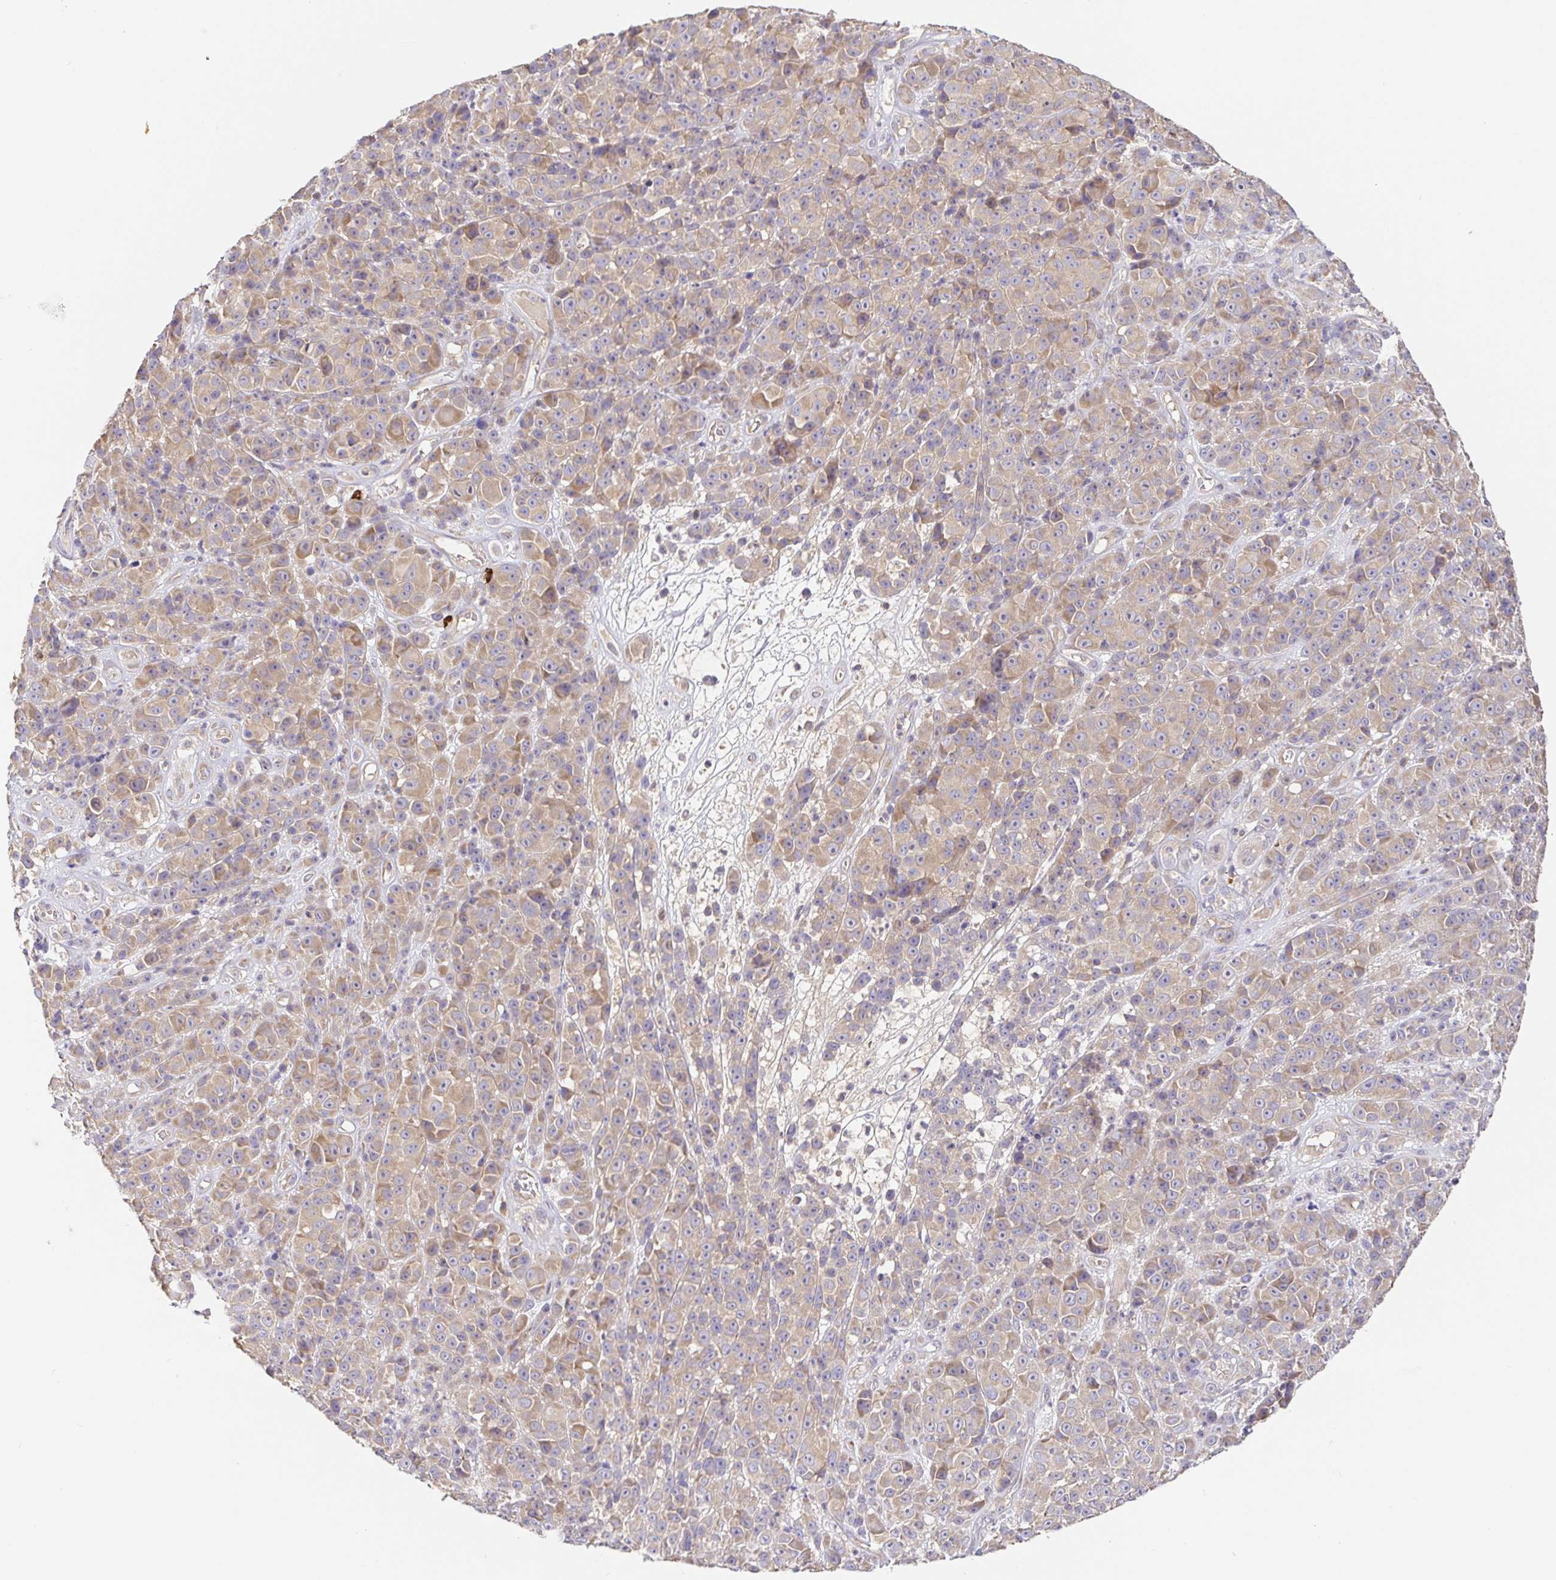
{"staining": {"intensity": "weak", "quantity": "<25%", "location": "cytoplasmic/membranous"}, "tissue": "melanoma", "cell_type": "Tumor cells", "image_type": "cancer", "snomed": [{"axis": "morphology", "description": "Malignant melanoma, NOS"}, {"axis": "topography", "description": "Skin"}, {"axis": "topography", "description": "Skin of back"}], "caption": "Immunohistochemical staining of malignant melanoma exhibits no significant positivity in tumor cells. The staining was performed using DAB (3,3'-diaminobenzidine) to visualize the protein expression in brown, while the nuclei were stained in blue with hematoxylin (Magnification: 20x).", "gene": "HAGH", "patient": {"sex": "male", "age": 91}}